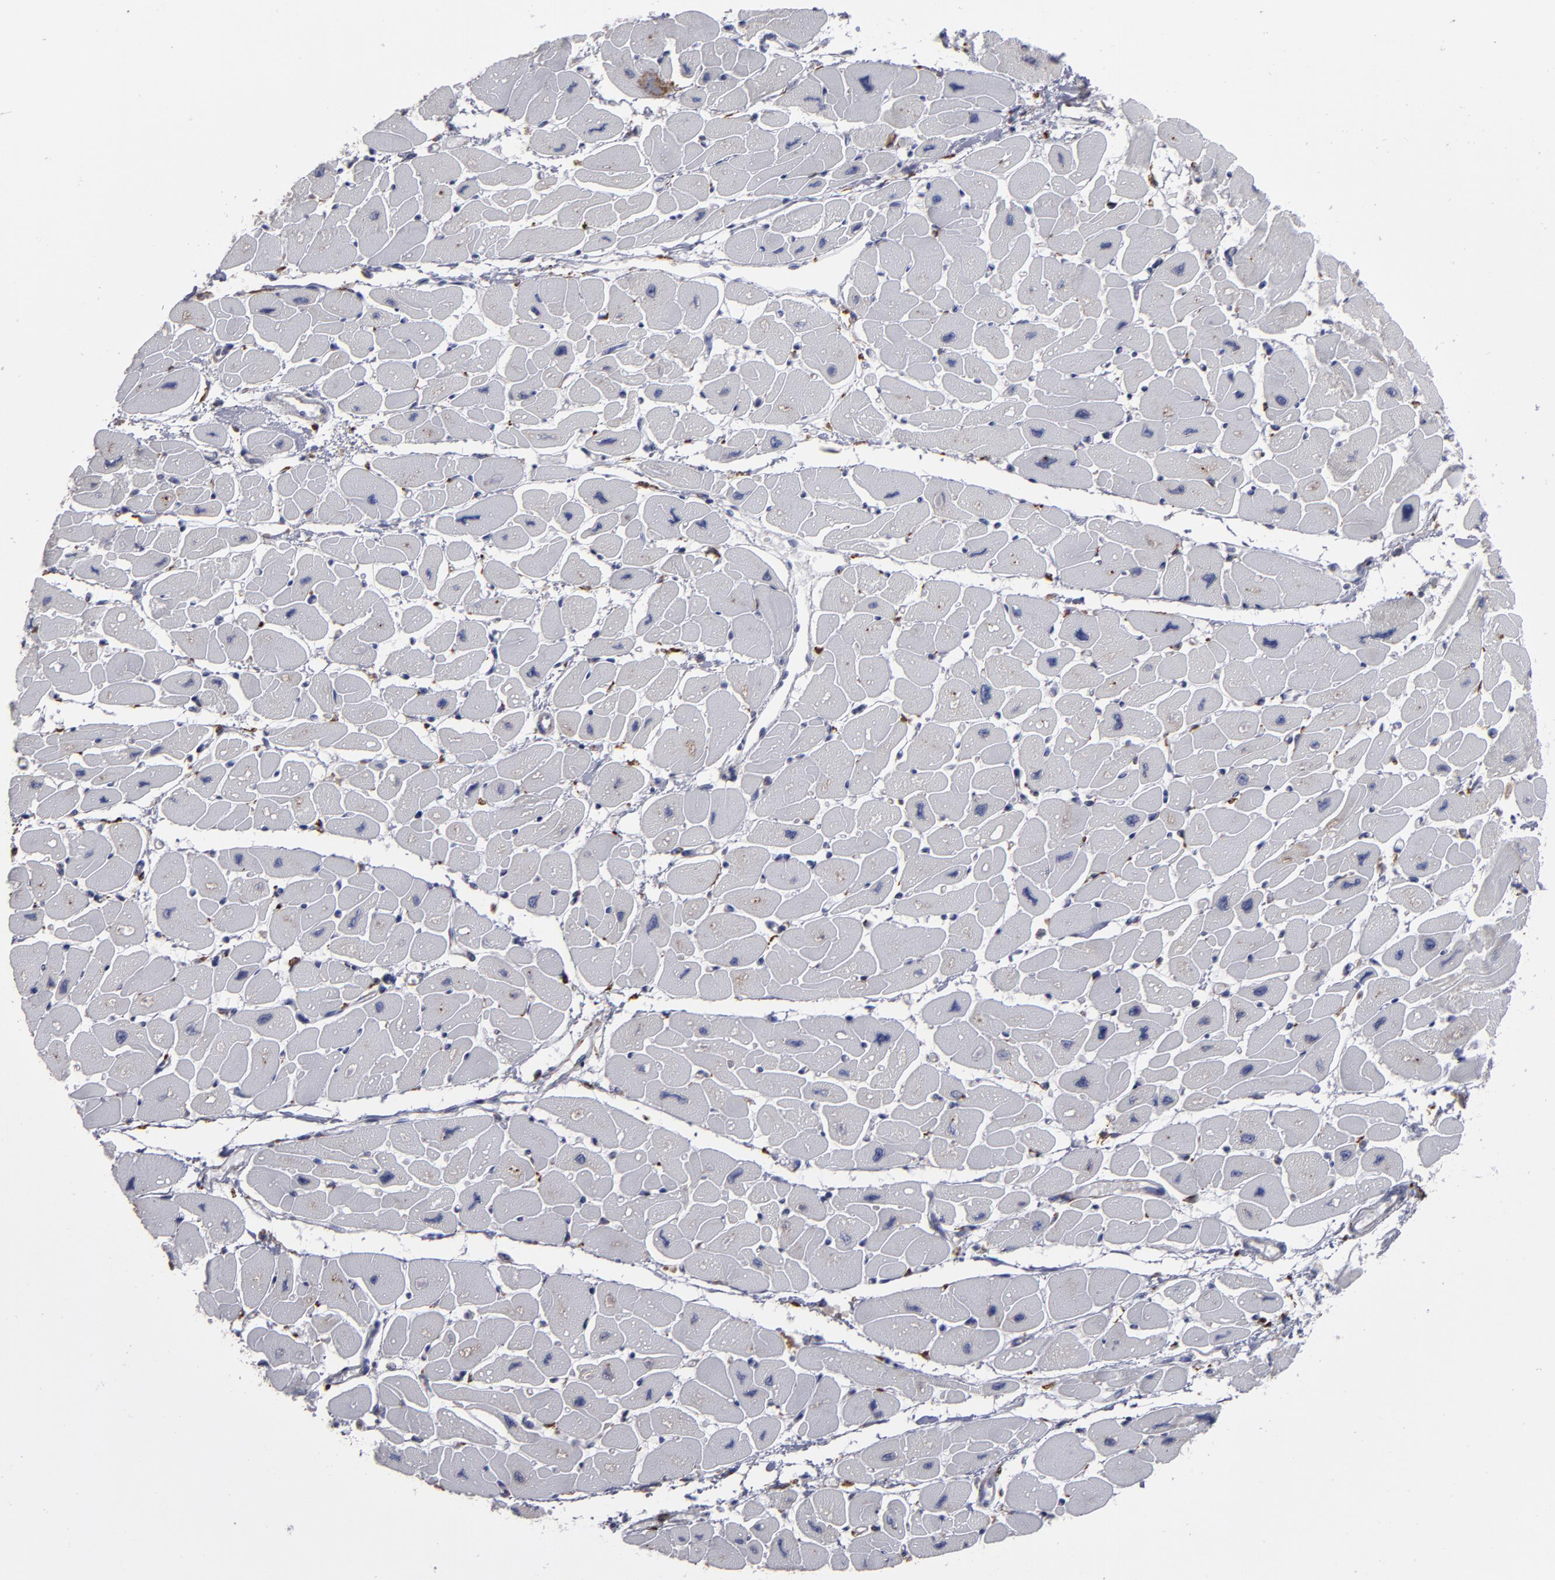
{"staining": {"intensity": "negative", "quantity": "none", "location": "none"}, "tissue": "heart muscle", "cell_type": "Cardiomyocytes", "image_type": "normal", "snomed": [{"axis": "morphology", "description": "Normal tissue, NOS"}, {"axis": "topography", "description": "Heart"}], "caption": "IHC histopathology image of unremarkable heart muscle: heart muscle stained with DAB displays no significant protein staining in cardiomyocytes.", "gene": "SND1", "patient": {"sex": "female", "age": 54}}